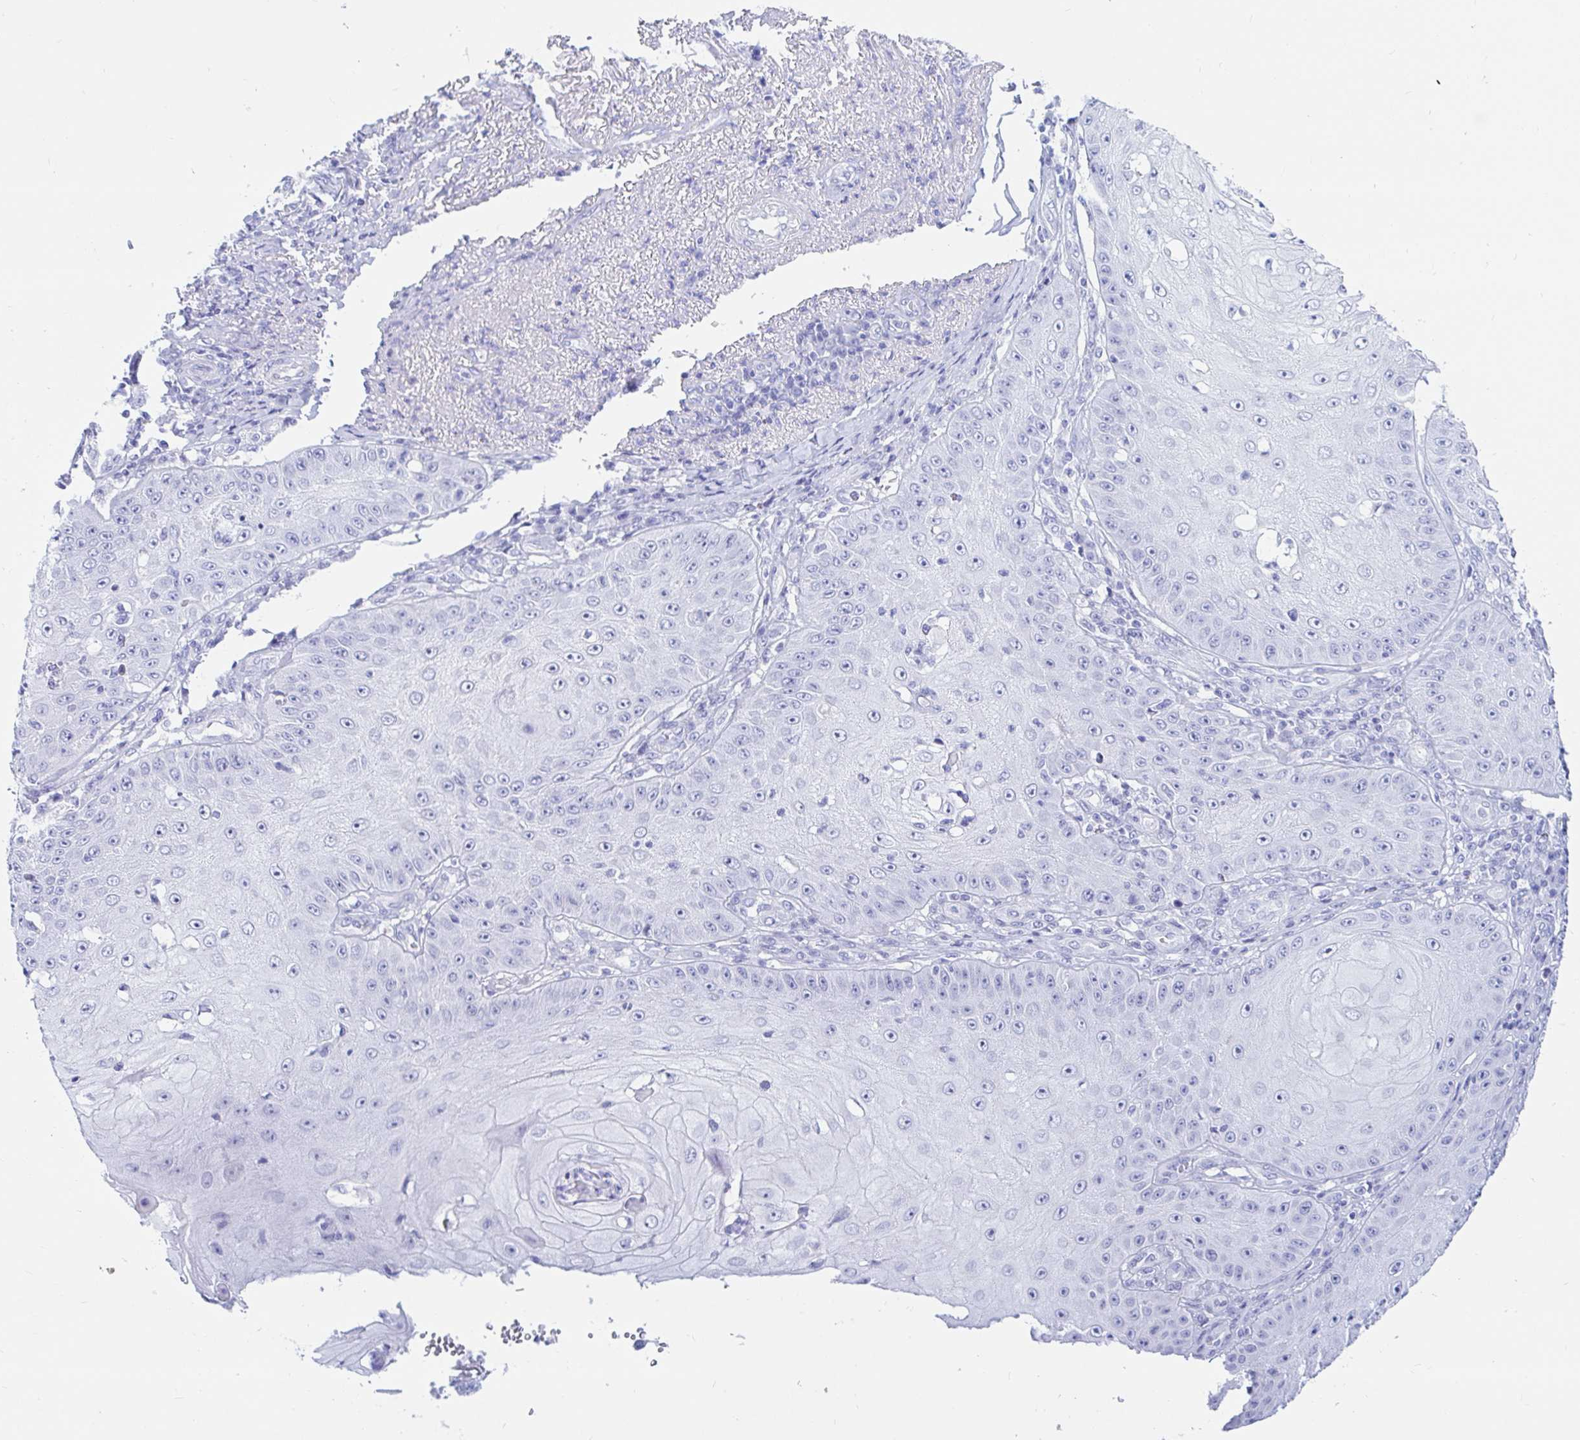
{"staining": {"intensity": "negative", "quantity": "none", "location": "none"}, "tissue": "skin cancer", "cell_type": "Tumor cells", "image_type": "cancer", "snomed": [{"axis": "morphology", "description": "Squamous cell carcinoma, NOS"}, {"axis": "topography", "description": "Skin"}], "caption": "DAB immunohistochemical staining of human squamous cell carcinoma (skin) displays no significant staining in tumor cells.", "gene": "PPP1R1B", "patient": {"sex": "male", "age": 70}}